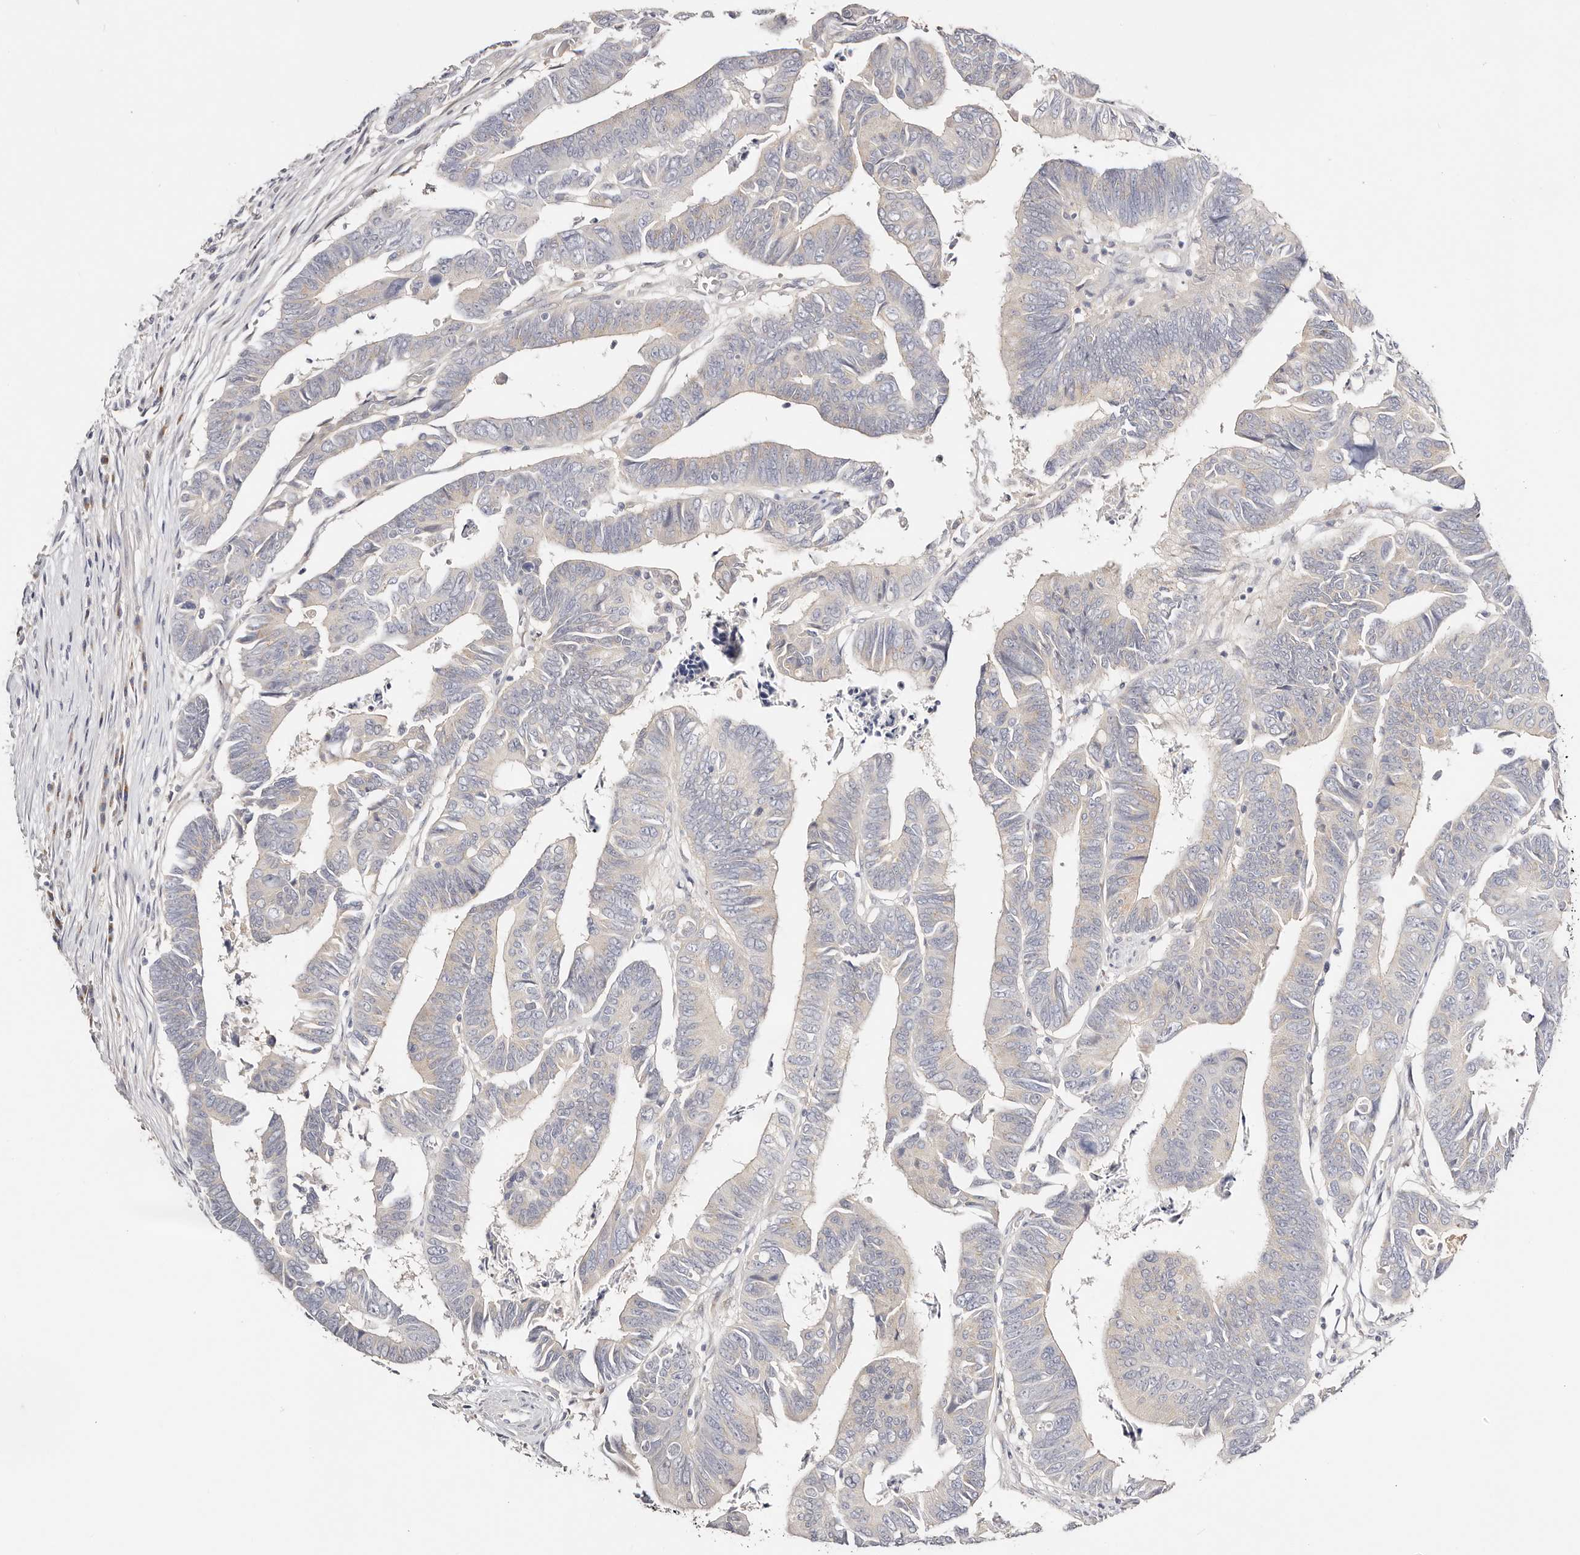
{"staining": {"intensity": "negative", "quantity": "none", "location": "none"}, "tissue": "colorectal cancer", "cell_type": "Tumor cells", "image_type": "cancer", "snomed": [{"axis": "morphology", "description": "Adenocarcinoma, NOS"}, {"axis": "topography", "description": "Rectum"}], "caption": "The histopathology image exhibits no significant positivity in tumor cells of colorectal cancer (adenocarcinoma). (DAB (3,3'-diaminobenzidine) immunohistochemistry visualized using brightfield microscopy, high magnification).", "gene": "DNASE1", "patient": {"sex": "female", "age": 65}}